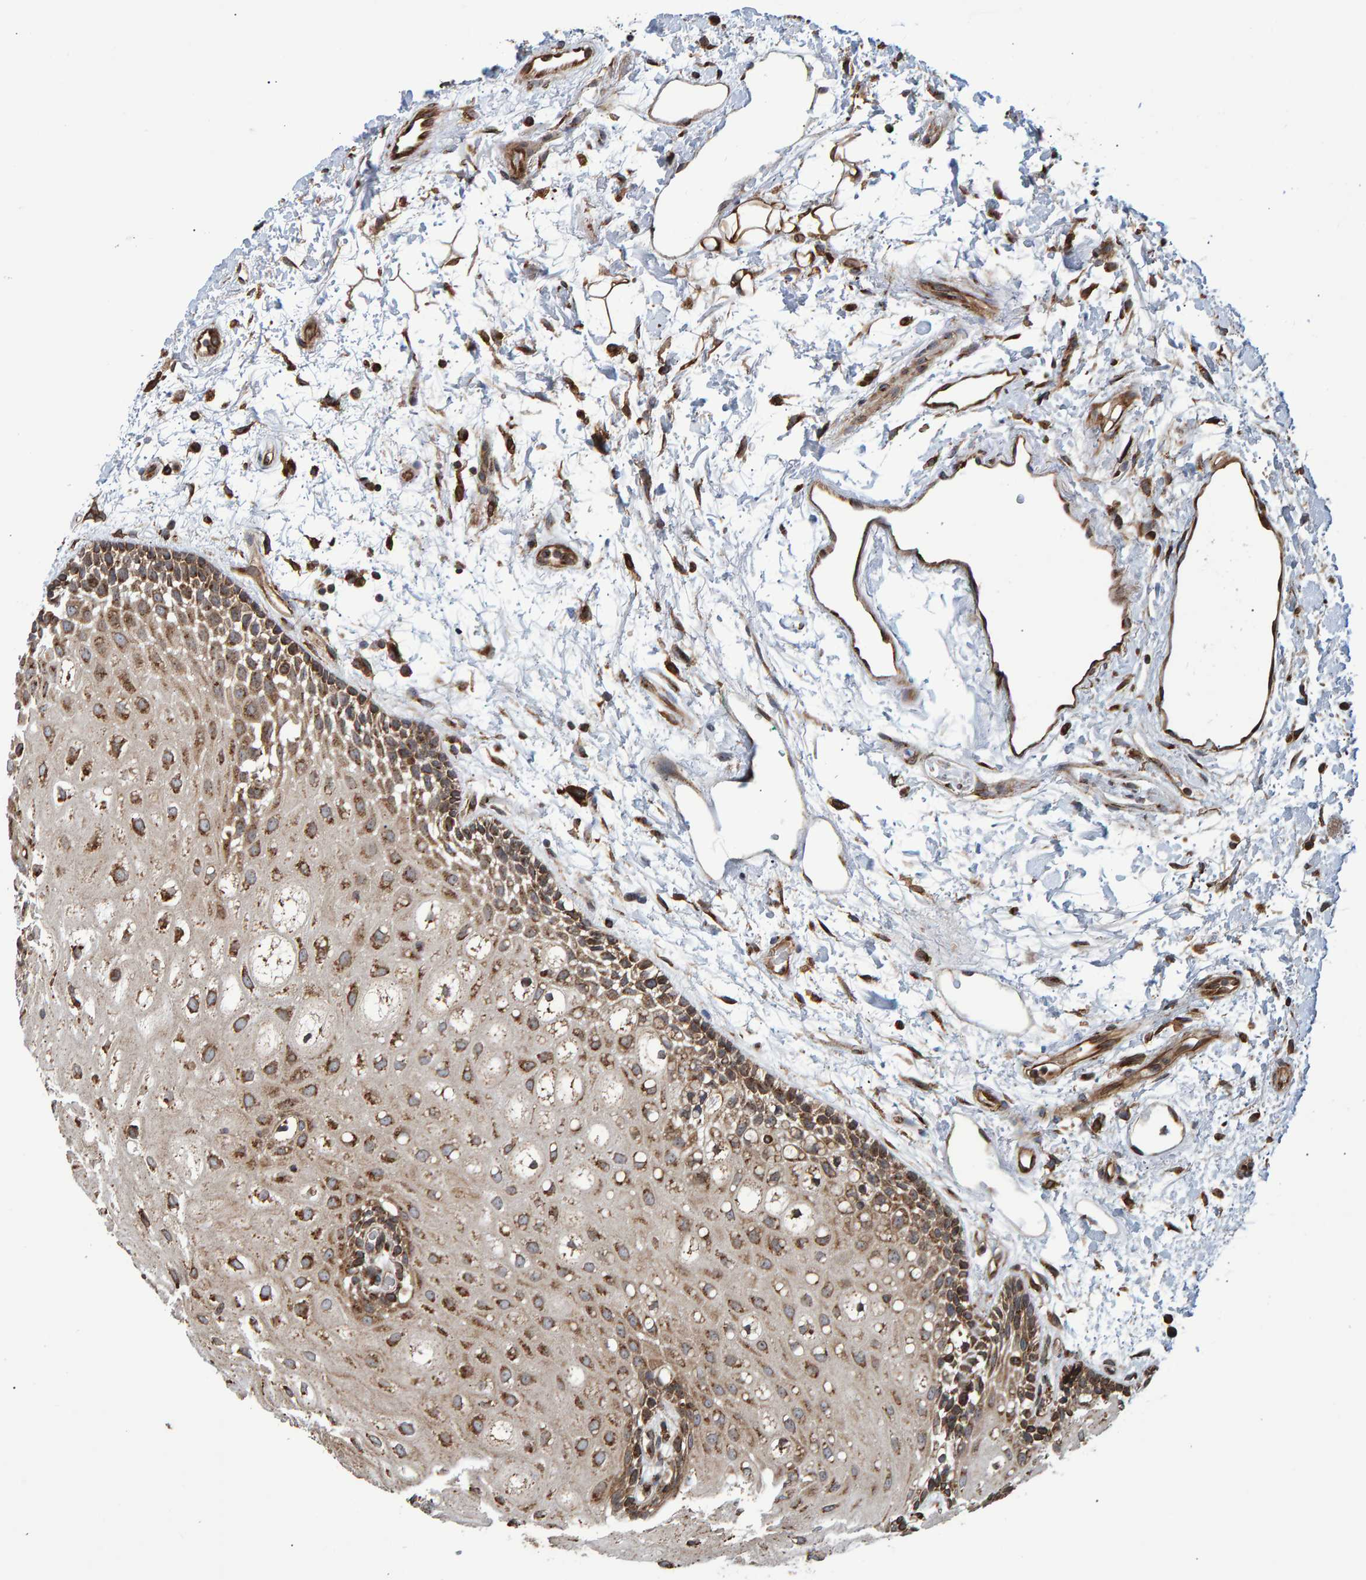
{"staining": {"intensity": "moderate", "quantity": ">75%", "location": "cytoplasmic/membranous"}, "tissue": "oral mucosa", "cell_type": "Squamous epithelial cells", "image_type": "normal", "snomed": [{"axis": "morphology", "description": "Normal tissue, NOS"}, {"axis": "topography", "description": "Skeletal muscle"}, {"axis": "topography", "description": "Oral tissue"}, {"axis": "topography", "description": "Peripheral nerve tissue"}], "caption": "The immunohistochemical stain labels moderate cytoplasmic/membranous positivity in squamous epithelial cells of normal oral mucosa.", "gene": "FAM117A", "patient": {"sex": "female", "age": 84}}